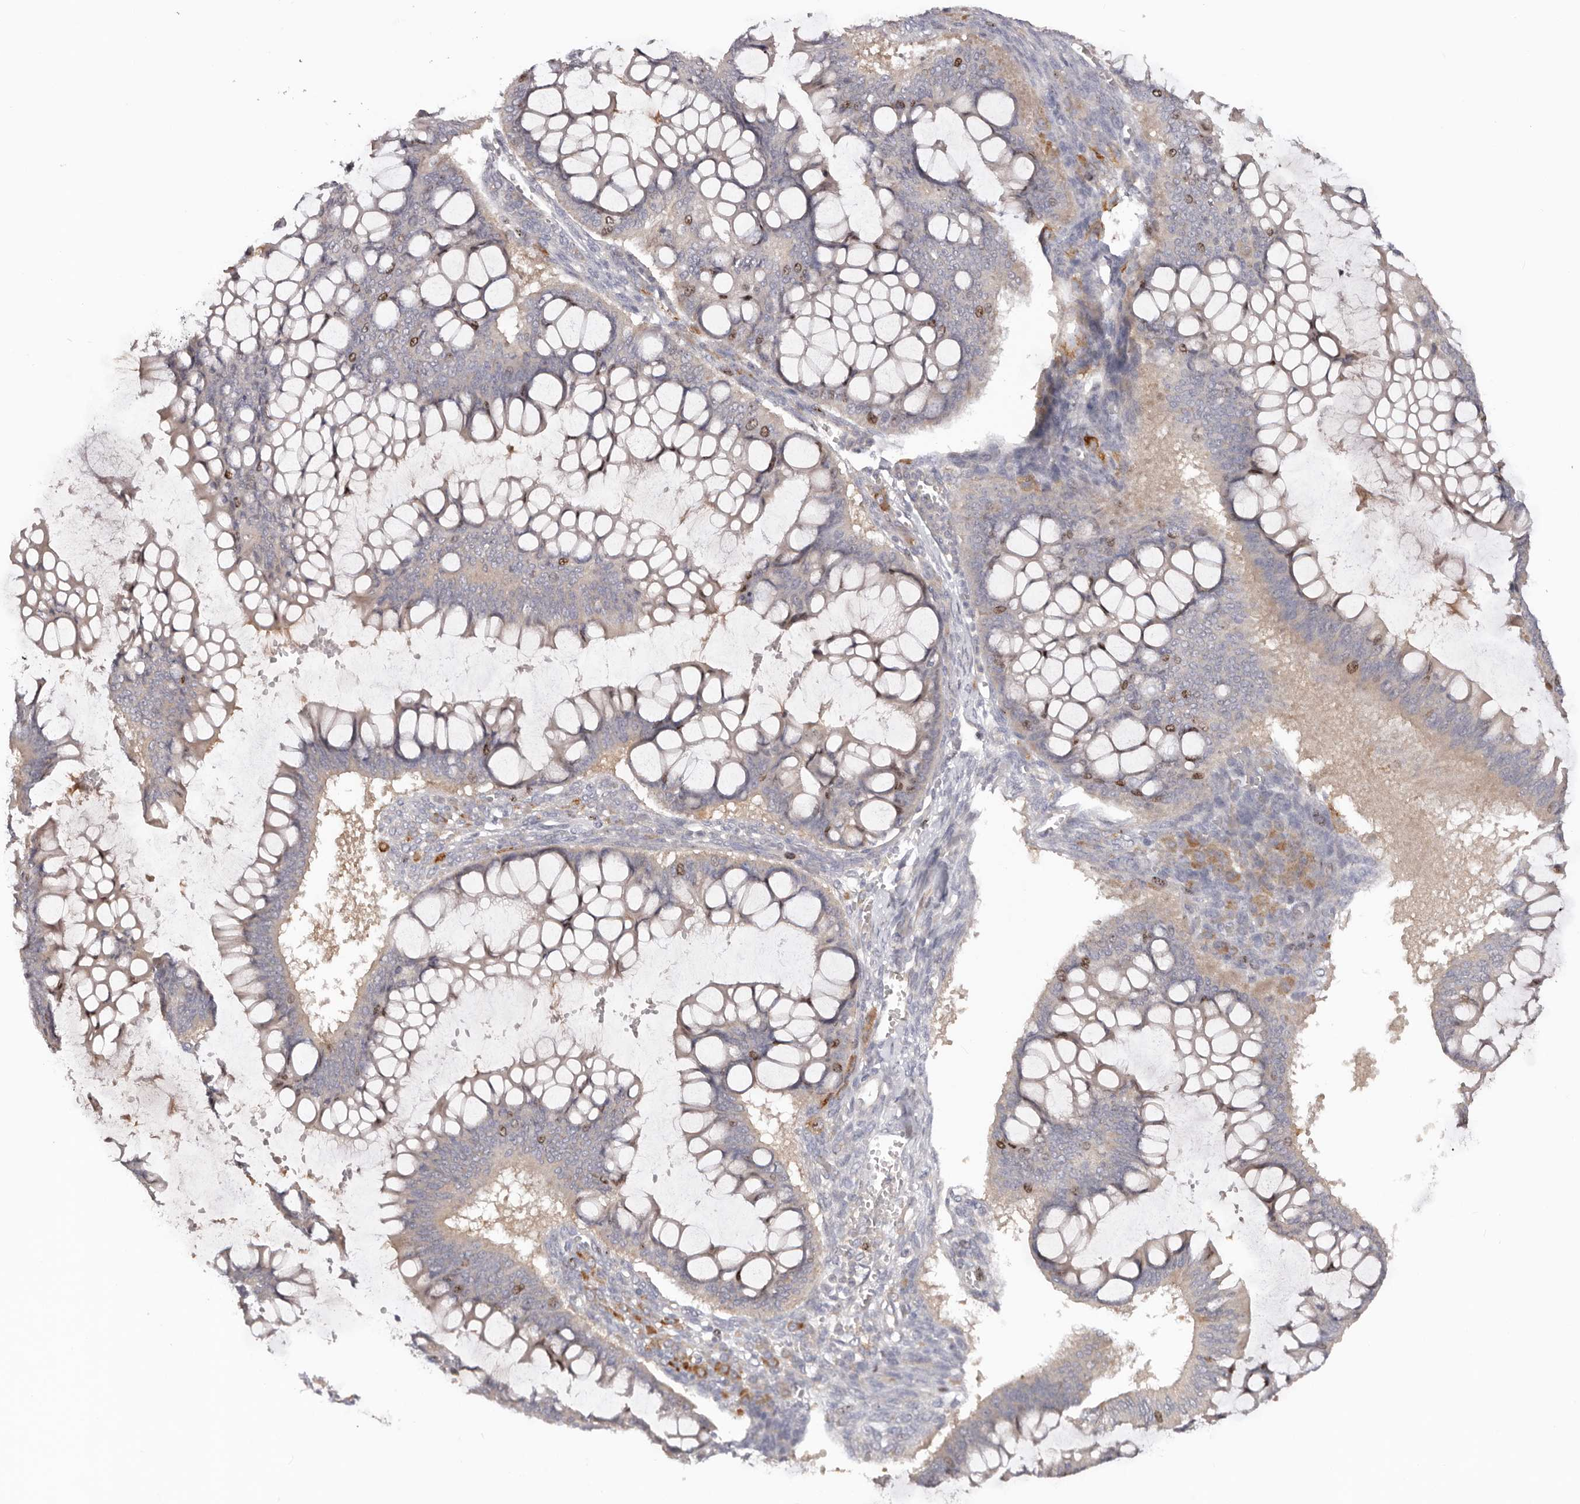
{"staining": {"intensity": "moderate", "quantity": "<25%", "location": "nuclear"}, "tissue": "ovarian cancer", "cell_type": "Tumor cells", "image_type": "cancer", "snomed": [{"axis": "morphology", "description": "Cystadenocarcinoma, mucinous, NOS"}, {"axis": "topography", "description": "Ovary"}], "caption": "This is an image of immunohistochemistry (IHC) staining of ovarian cancer (mucinous cystadenocarcinoma), which shows moderate positivity in the nuclear of tumor cells.", "gene": "CCDC190", "patient": {"sex": "female", "age": 73}}